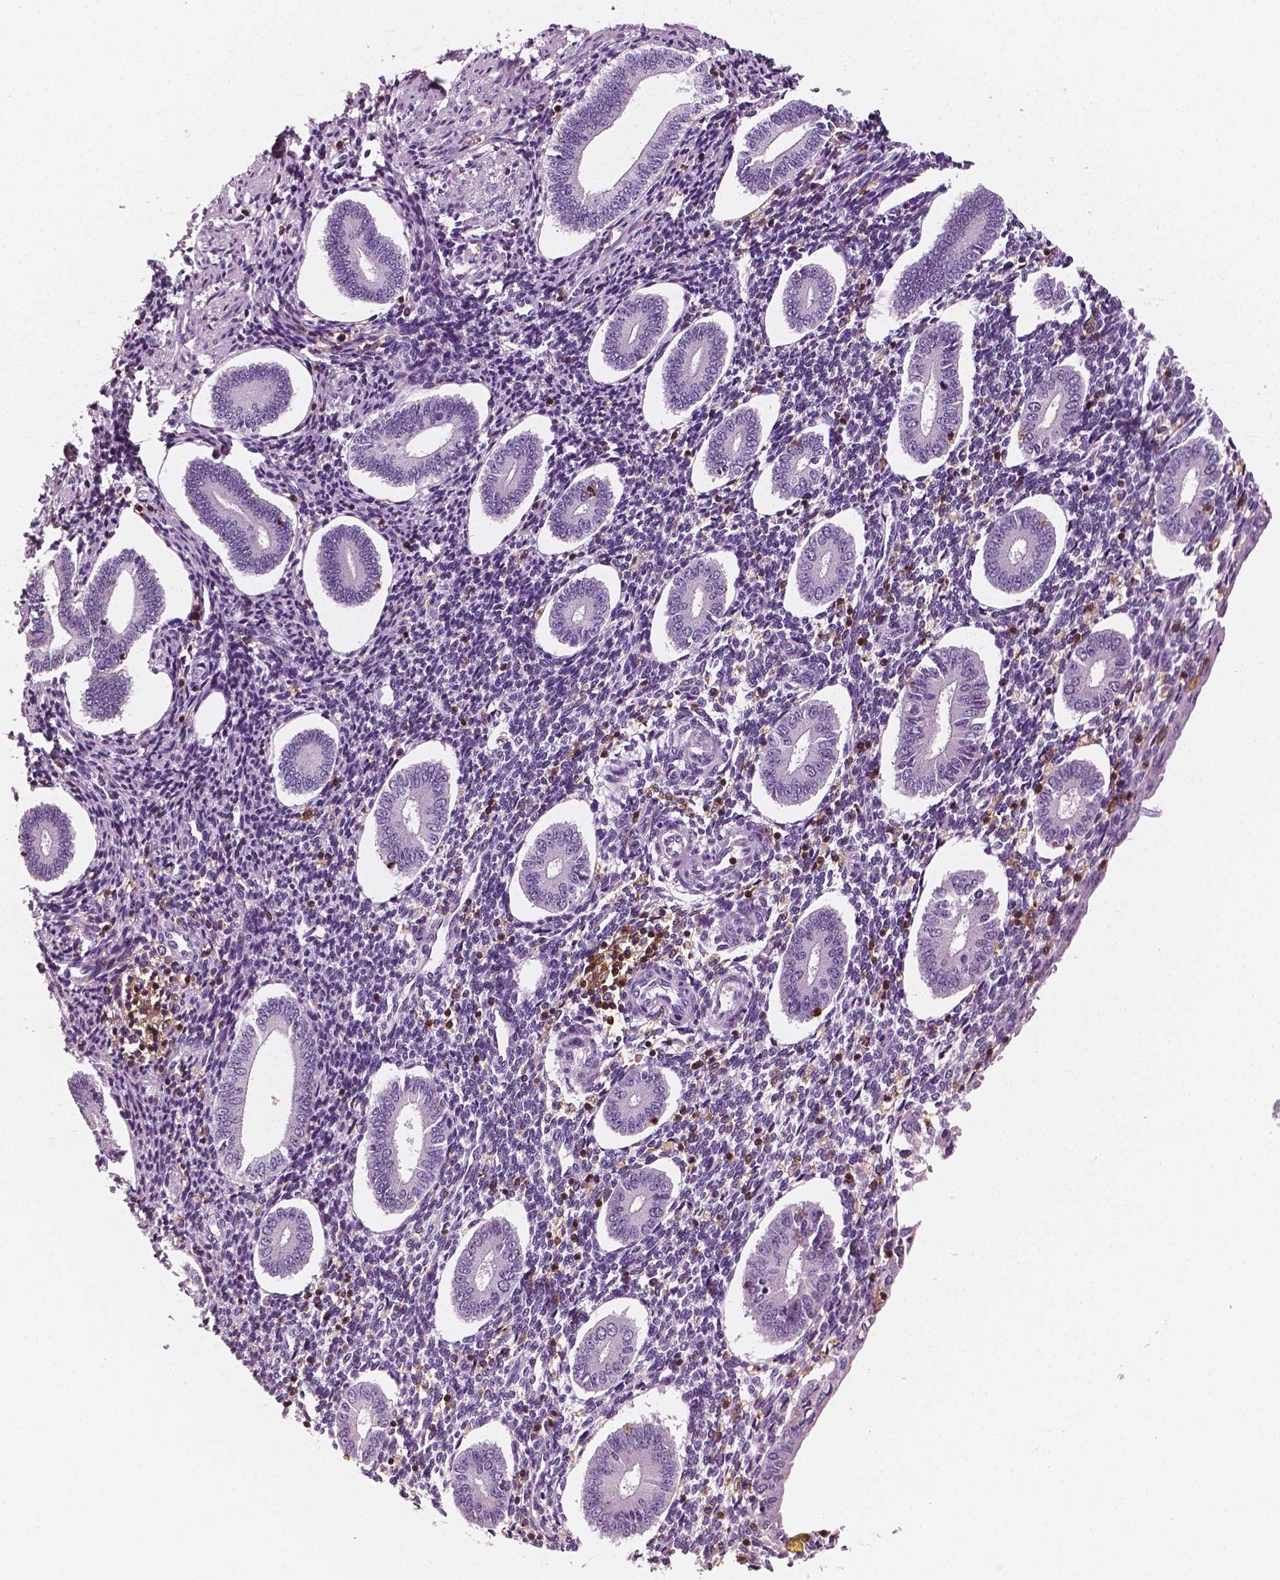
{"staining": {"intensity": "moderate", "quantity": "<25%", "location": "cytoplasmic/membranous"}, "tissue": "endometrium", "cell_type": "Cells in endometrial stroma", "image_type": "normal", "snomed": [{"axis": "morphology", "description": "Normal tissue, NOS"}, {"axis": "topography", "description": "Endometrium"}], "caption": "Normal endometrium demonstrates moderate cytoplasmic/membranous positivity in approximately <25% of cells in endometrial stroma (IHC, brightfield microscopy, high magnification)..", "gene": "PTPRC", "patient": {"sex": "female", "age": 40}}